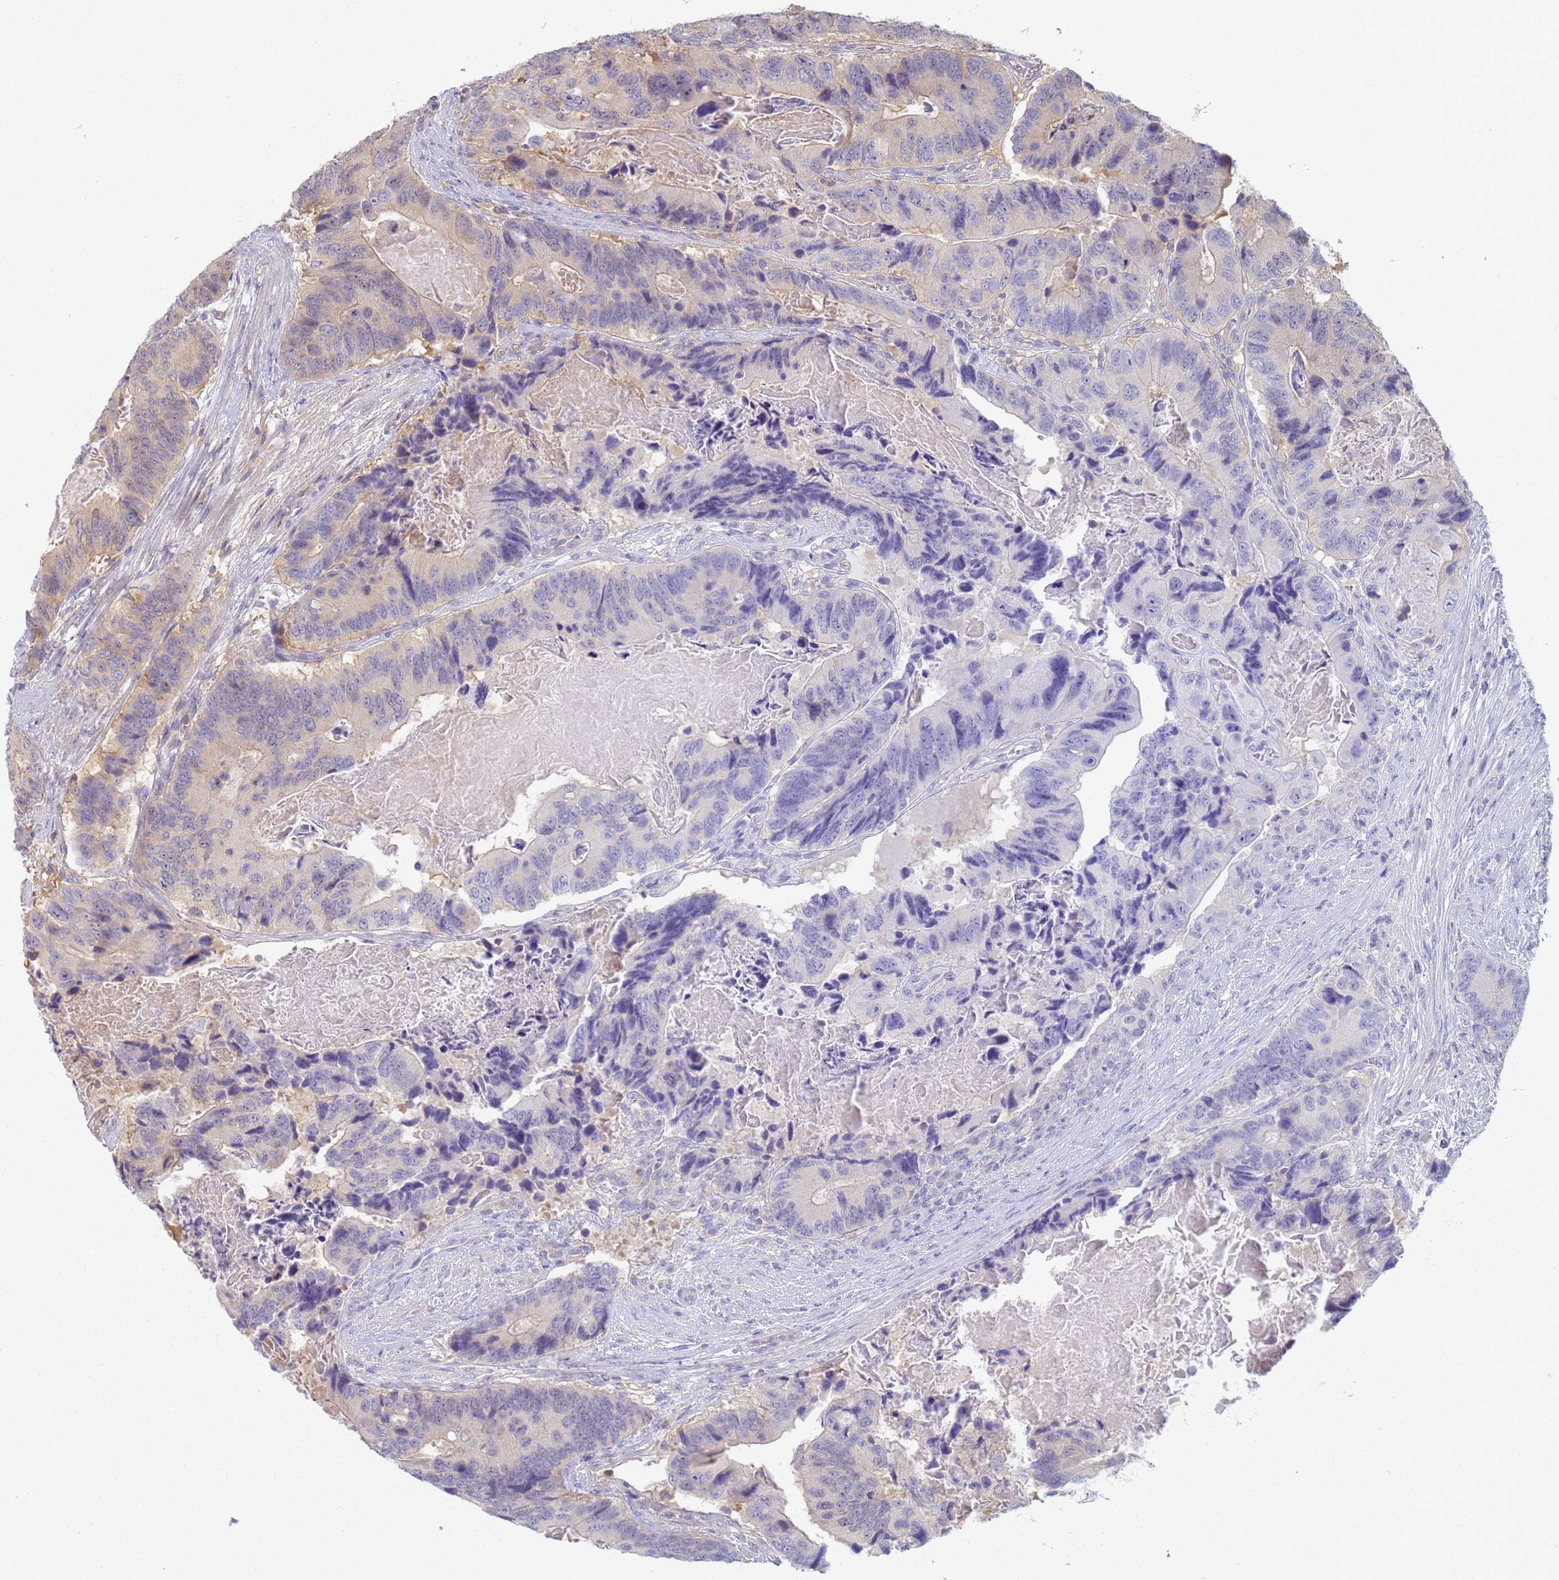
{"staining": {"intensity": "weak", "quantity": "25%-75%", "location": "cytoplasmic/membranous"}, "tissue": "colorectal cancer", "cell_type": "Tumor cells", "image_type": "cancer", "snomed": [{"axis": "morphology", "description": "Adenocarcinoma, NOS"}, {"axis": "topography", "description": "Colon"}], "caption": "Immunohistochemical staining of colorectal adenocarcinoma shows weak cytoplasmic/membranous protein staining in about 25%-75% of tumor cells. (DAB (3,3'-diaminobenzidine) IHC with brightfield microscopy, high magnification).", "gene": "SHARPIN", "patient": {"sex": "male", "age": 84}}